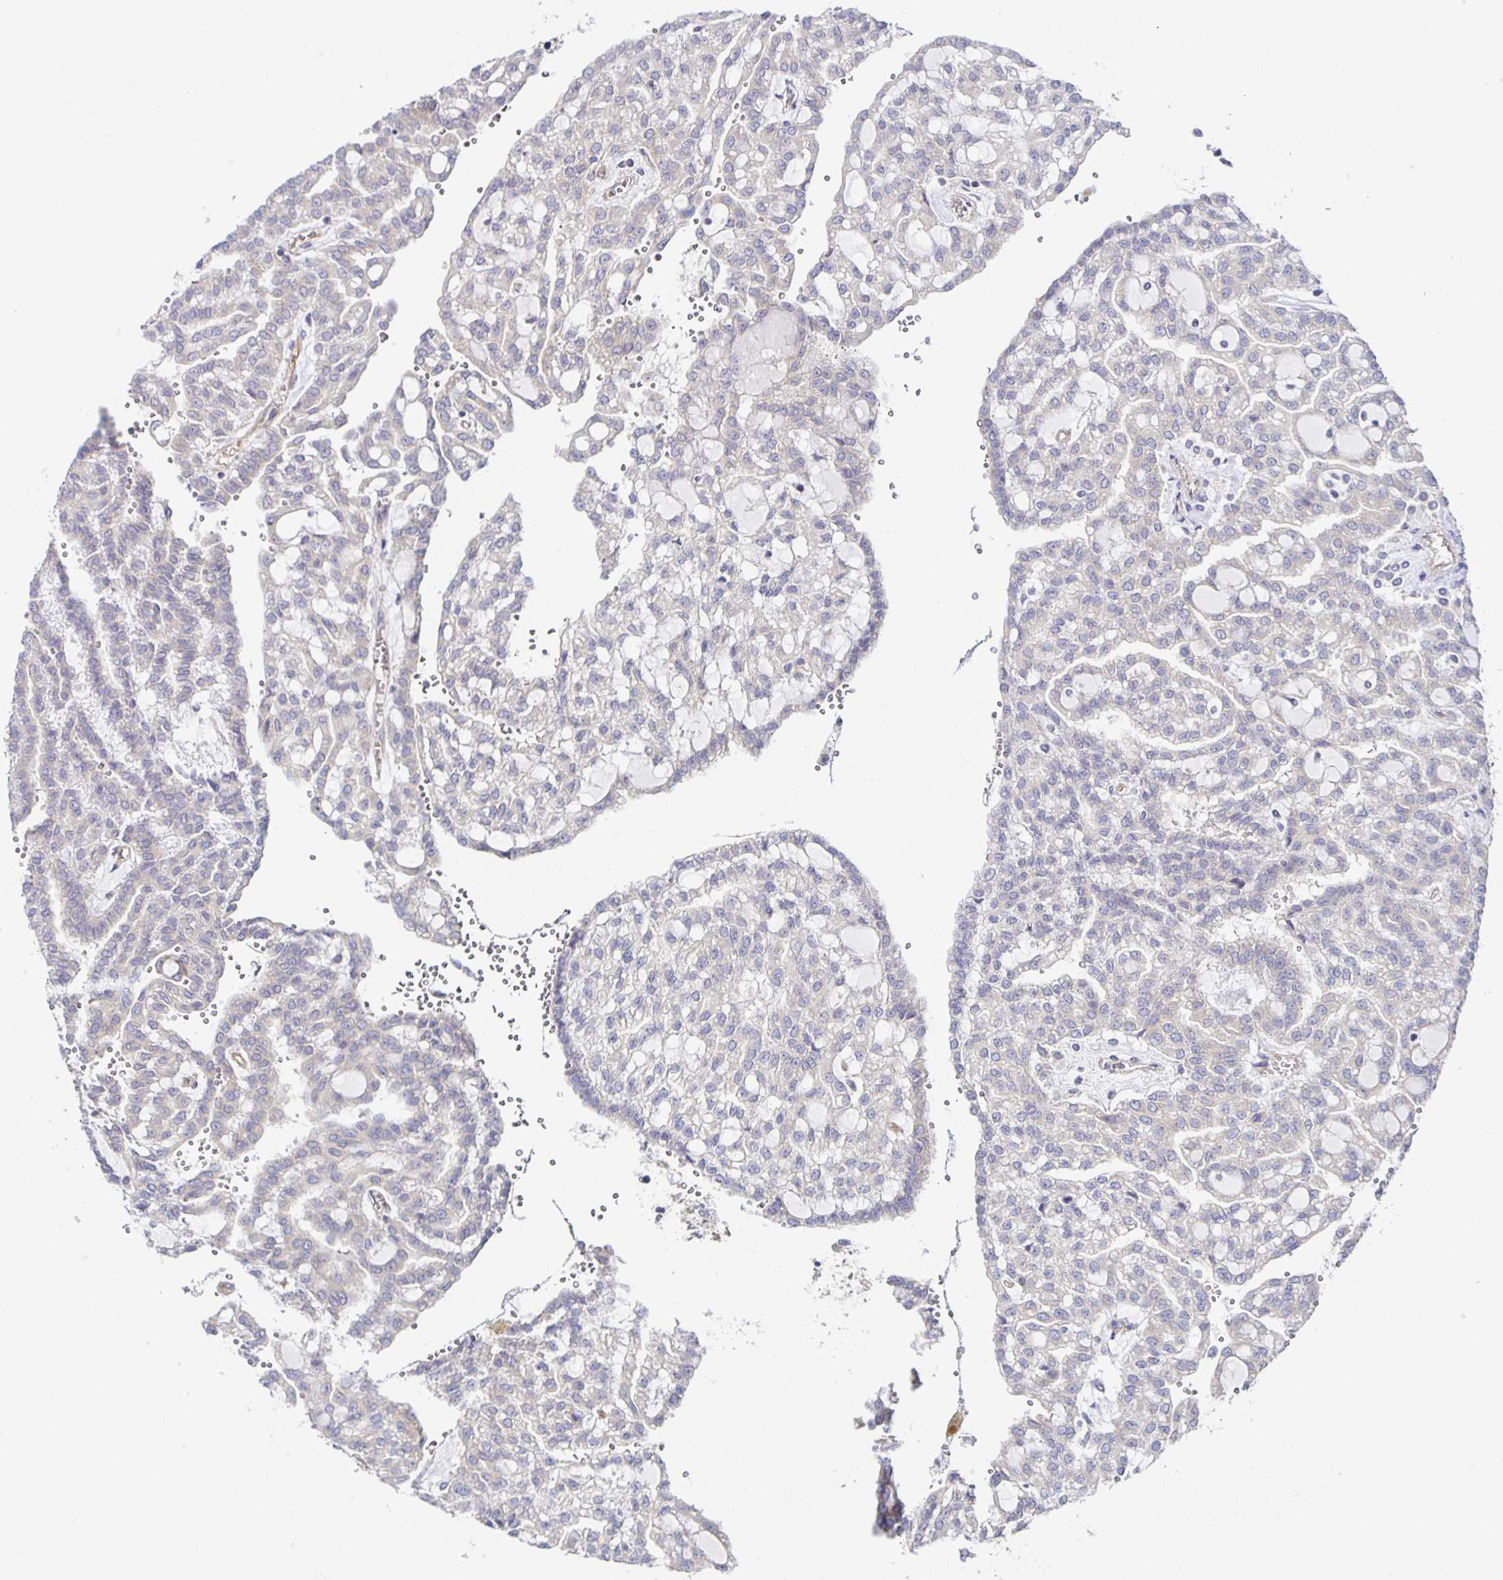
{"staining": {"intensity": "negative", "quantity": "none", "location": "none"}, "tissue": "renal cancer", "cell_type": "Tumor cells", "image_type": "cancer", "snomed": [{"axis": "morphology", "description": "Adenocarcinoma, NOS"}, {"axis": "topography", "description": "Kidney"}], "caption": "Immunohistochemistry of adenocarcinoma (renal) demonstrates no expression in tumor cells. (IHC, brightfield microscopy, high magnification).", "gene": "BAD", "patient": {"sex": "male", "age": 63}}